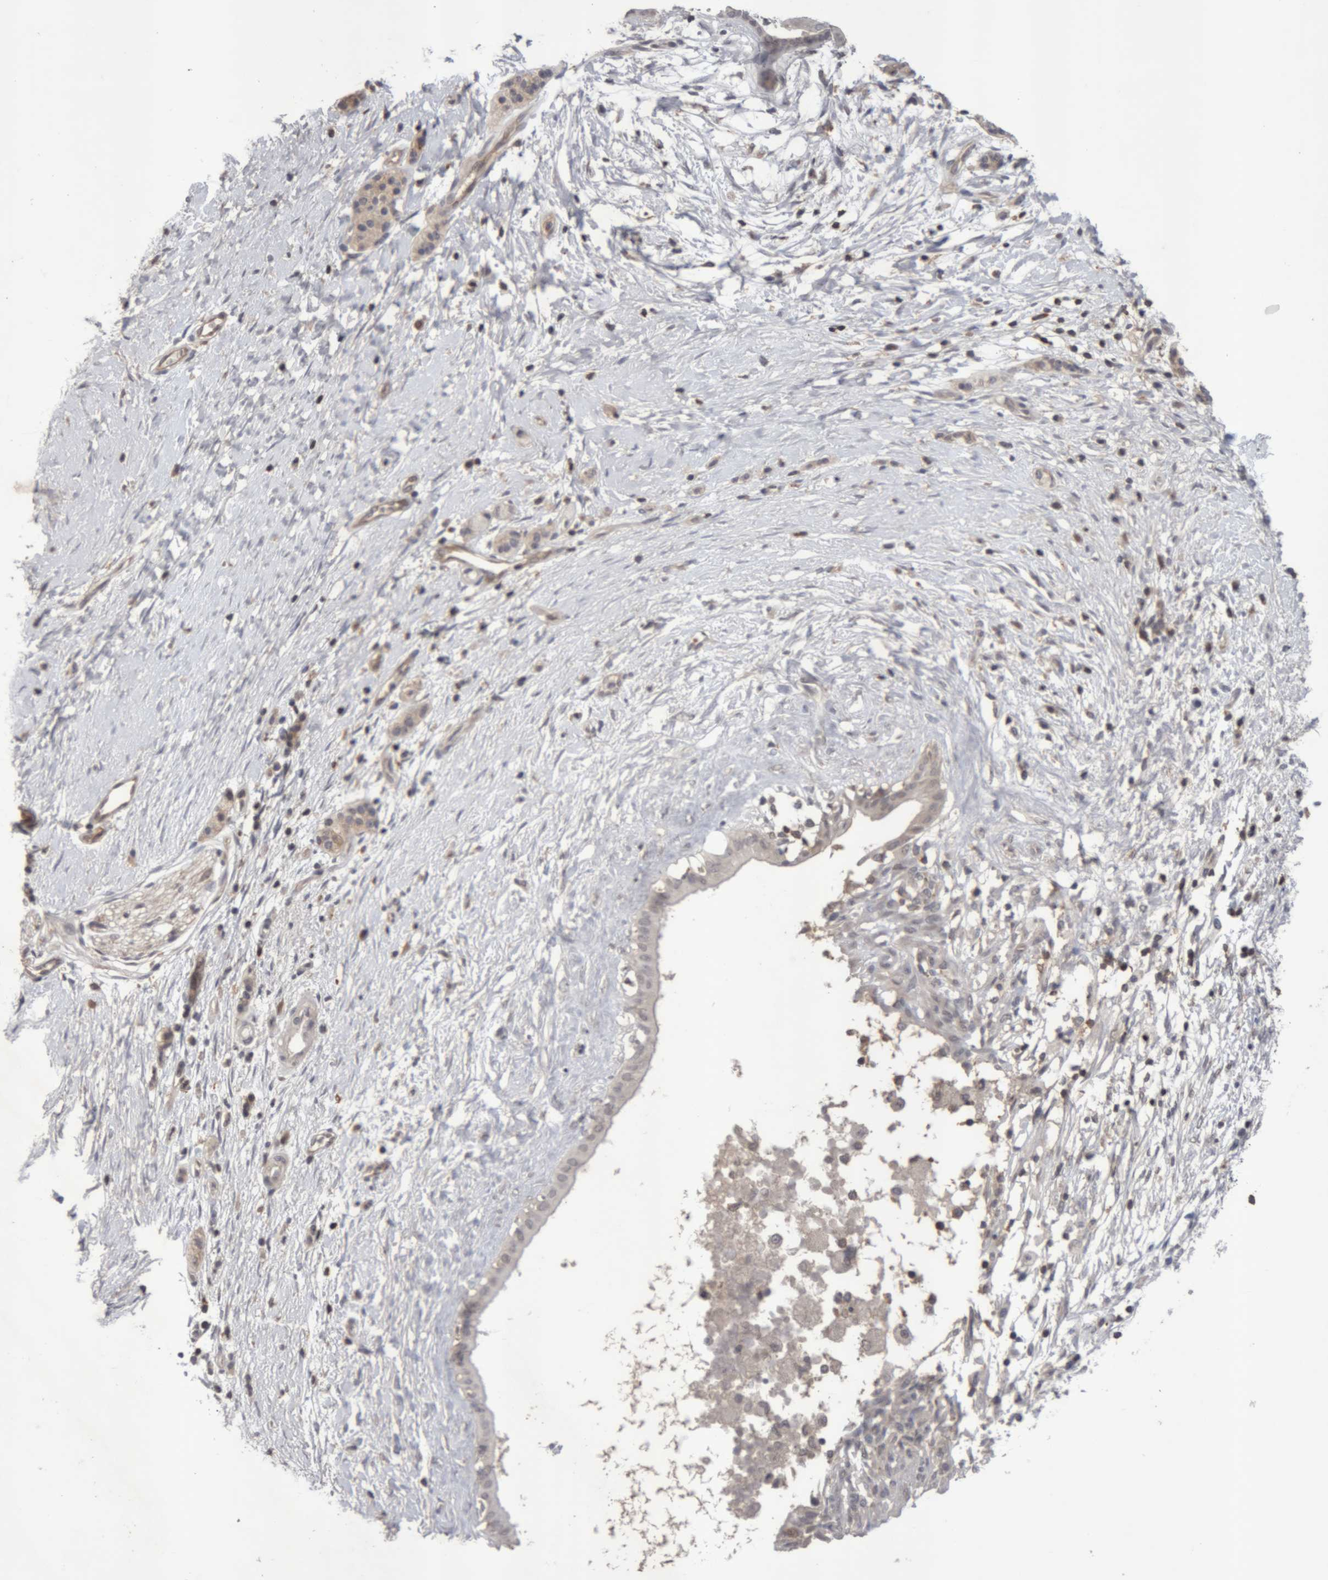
{"staining": {"intensity": "moderate", "quantity": "<25%", "location": "cytoplasmic/membranous"}, "tissue": "pancreatic cancer", "cell_type": "Tumor cells", "image_type": "cancer", "snomed": [{"axis": "morphology", "description": "Adenocarcinoma, NOS"}, {"axis": "topography", "description": "Pancreas"}], "caption": "Immunohistochemical staining of pancreatic cancer (adenocarcinoma) displays moderate cytoplasmic/membranous protein expression in about <25% of tumor cells. The staining was performed using DAB (3,3'-diaminobenzidine), with brown indicating positive protein expression. Nuclei are stained blue with hematoxylin.", "gene": "NFATC2", "patient": {"sex": "male", "age": 50}}